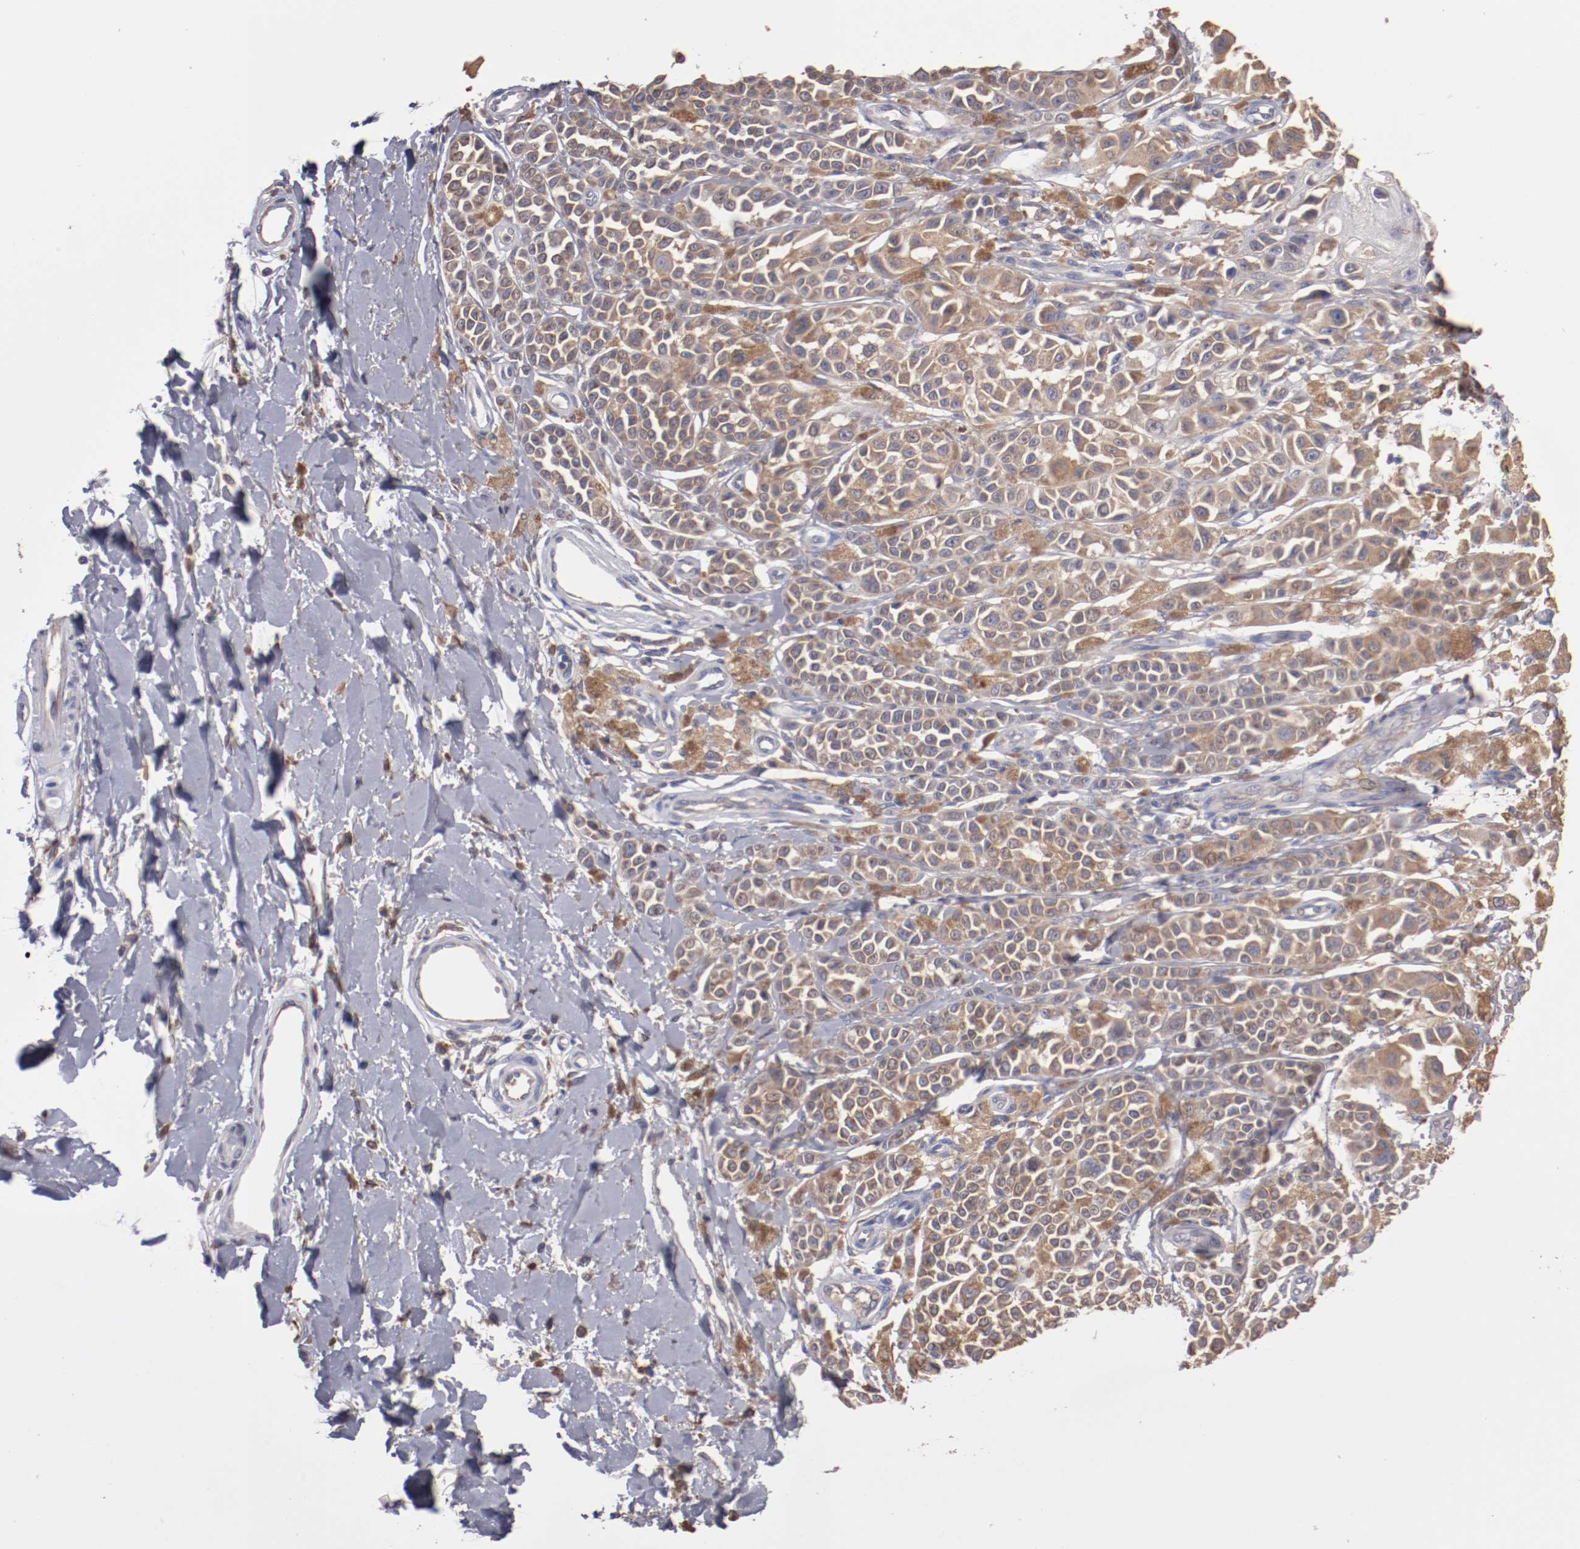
{"staining": {"intensity": "weak", "quantity": ">75%", "location": "cytoplasmic/membranous"}, "tissue": "melanoma", "cell_type": "Tumor cells", "image_type": "cancer", "snomed": [{"axis": "morphology", "description": "Malignant melanoma, NOS"}, {"axis": "topography", "description": "Skin"}], "caption": "DAB (3,3'-diaminobenzidine) immunohistochemical staining of human malignant melanoma demonstrates weak cytoplasmic/membranous protein positivity in about >75% of tumor cells. (DAB (3,3'-diaminobenzidine) = brown stain, brightfield microscopy at high magnification).", "gene": "NFKBIE", "patient": {"sex": "female", "age": 38}}